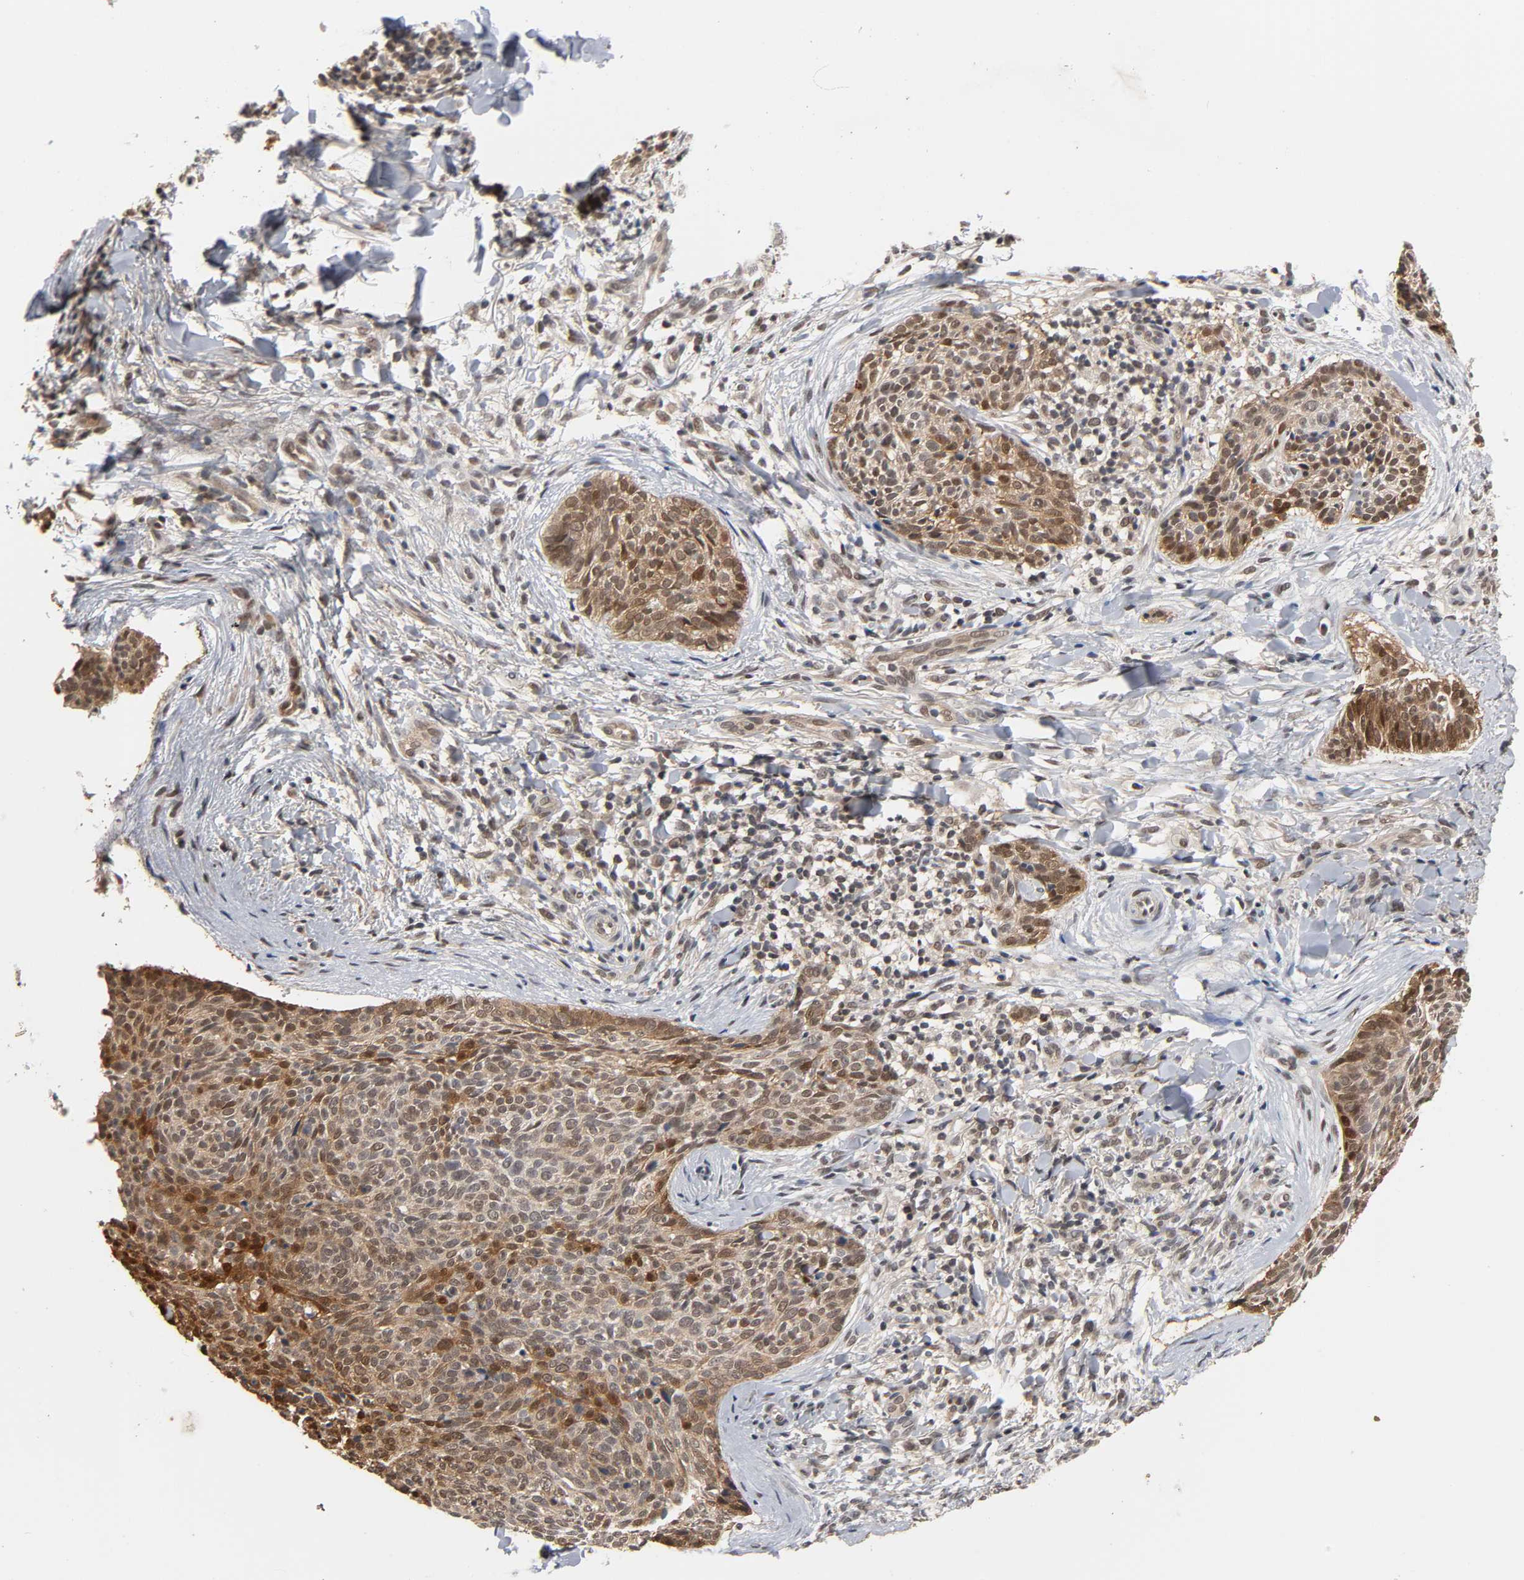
{"staining": {"intensity": "moderate", "quantity": ">75%", "location": "cytoplasmic/membranous,nuclear"}, "tissue": "skin cancer", "cell_type": "Tumor cells", "image_type": "cancer", "snomed": [{"axis": "morphology", "description": "Normal tissue, NOS"}, {"axis": "morphology", "description": "Basal cell carcinoma"}, {"axis": "topography", "description": "Skin"}], "caption": "This photomicrograph shows IHC staining of human skin cancer (basal cell carcinoma), with medium moderate cytoplasmic/membranous and nuclear positivity in approximately >75% of tumor cells.", "gene": "HTR1E", "patient": {"sex": "female", "age": 57}}